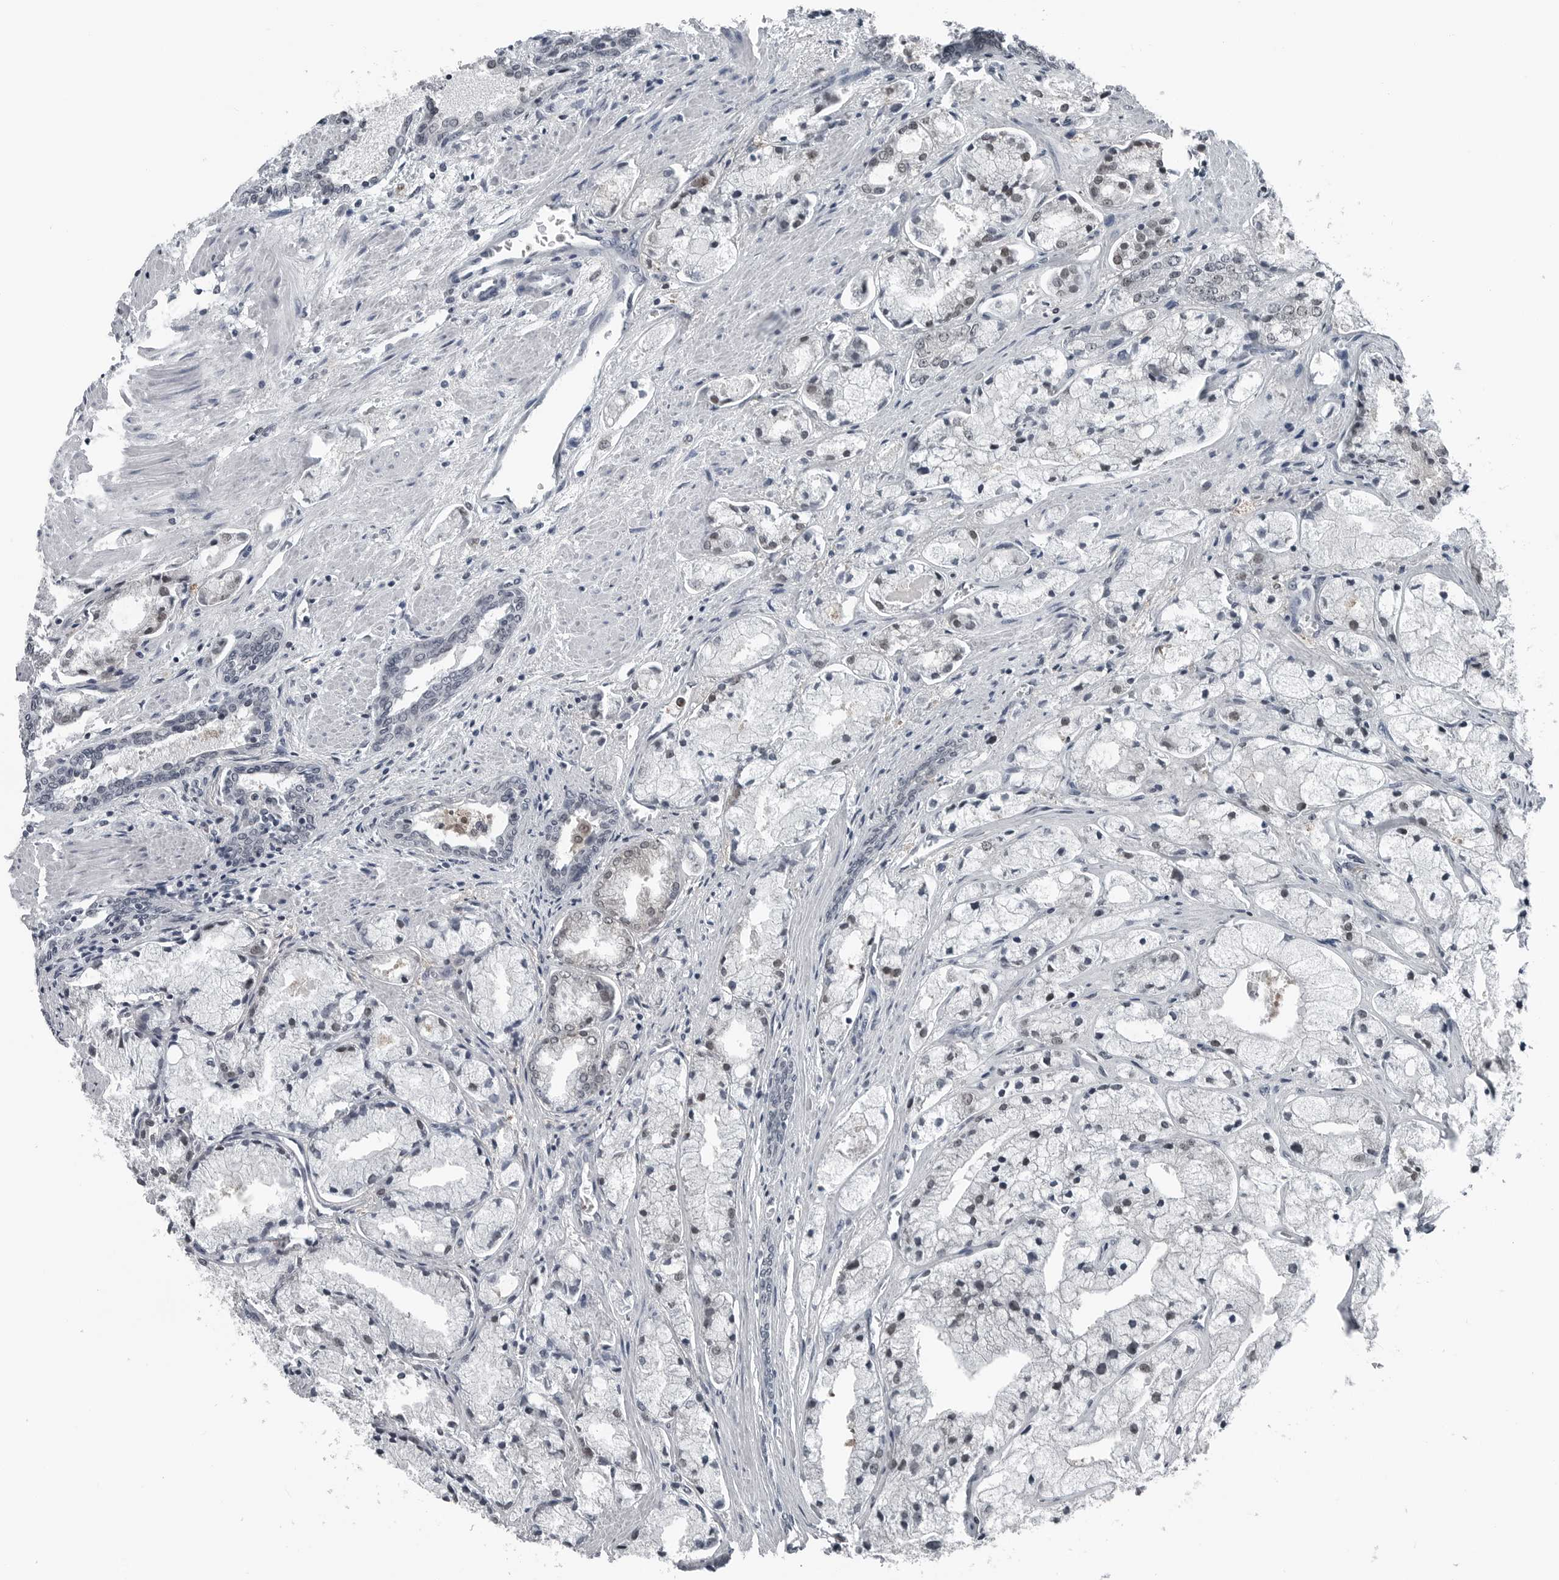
{"staining": {"intensity": "weak", "quantity": "<25%", "location": "nuclear"}, "tissue": "prostate cancer", "cell_type": "Tumor cells", "image_type": "cancer", "snomed": [{"axis": "morphology", "description": "Adenocarcinoma, High grade"}, {"axis": "topography", "description": "Prostate"}], "caption": "IHC of prostate cancer (adenocarcinoma (high-grade)) displays no staining in tumor cells. The staining was performed using DAB to visualize the protein expression in brown, while the nuclei were stained in blue with hematoxylin (Magnification: 20x).", "gene": "AKR1A1", "patient": {"sex": "male", "age": 50}}